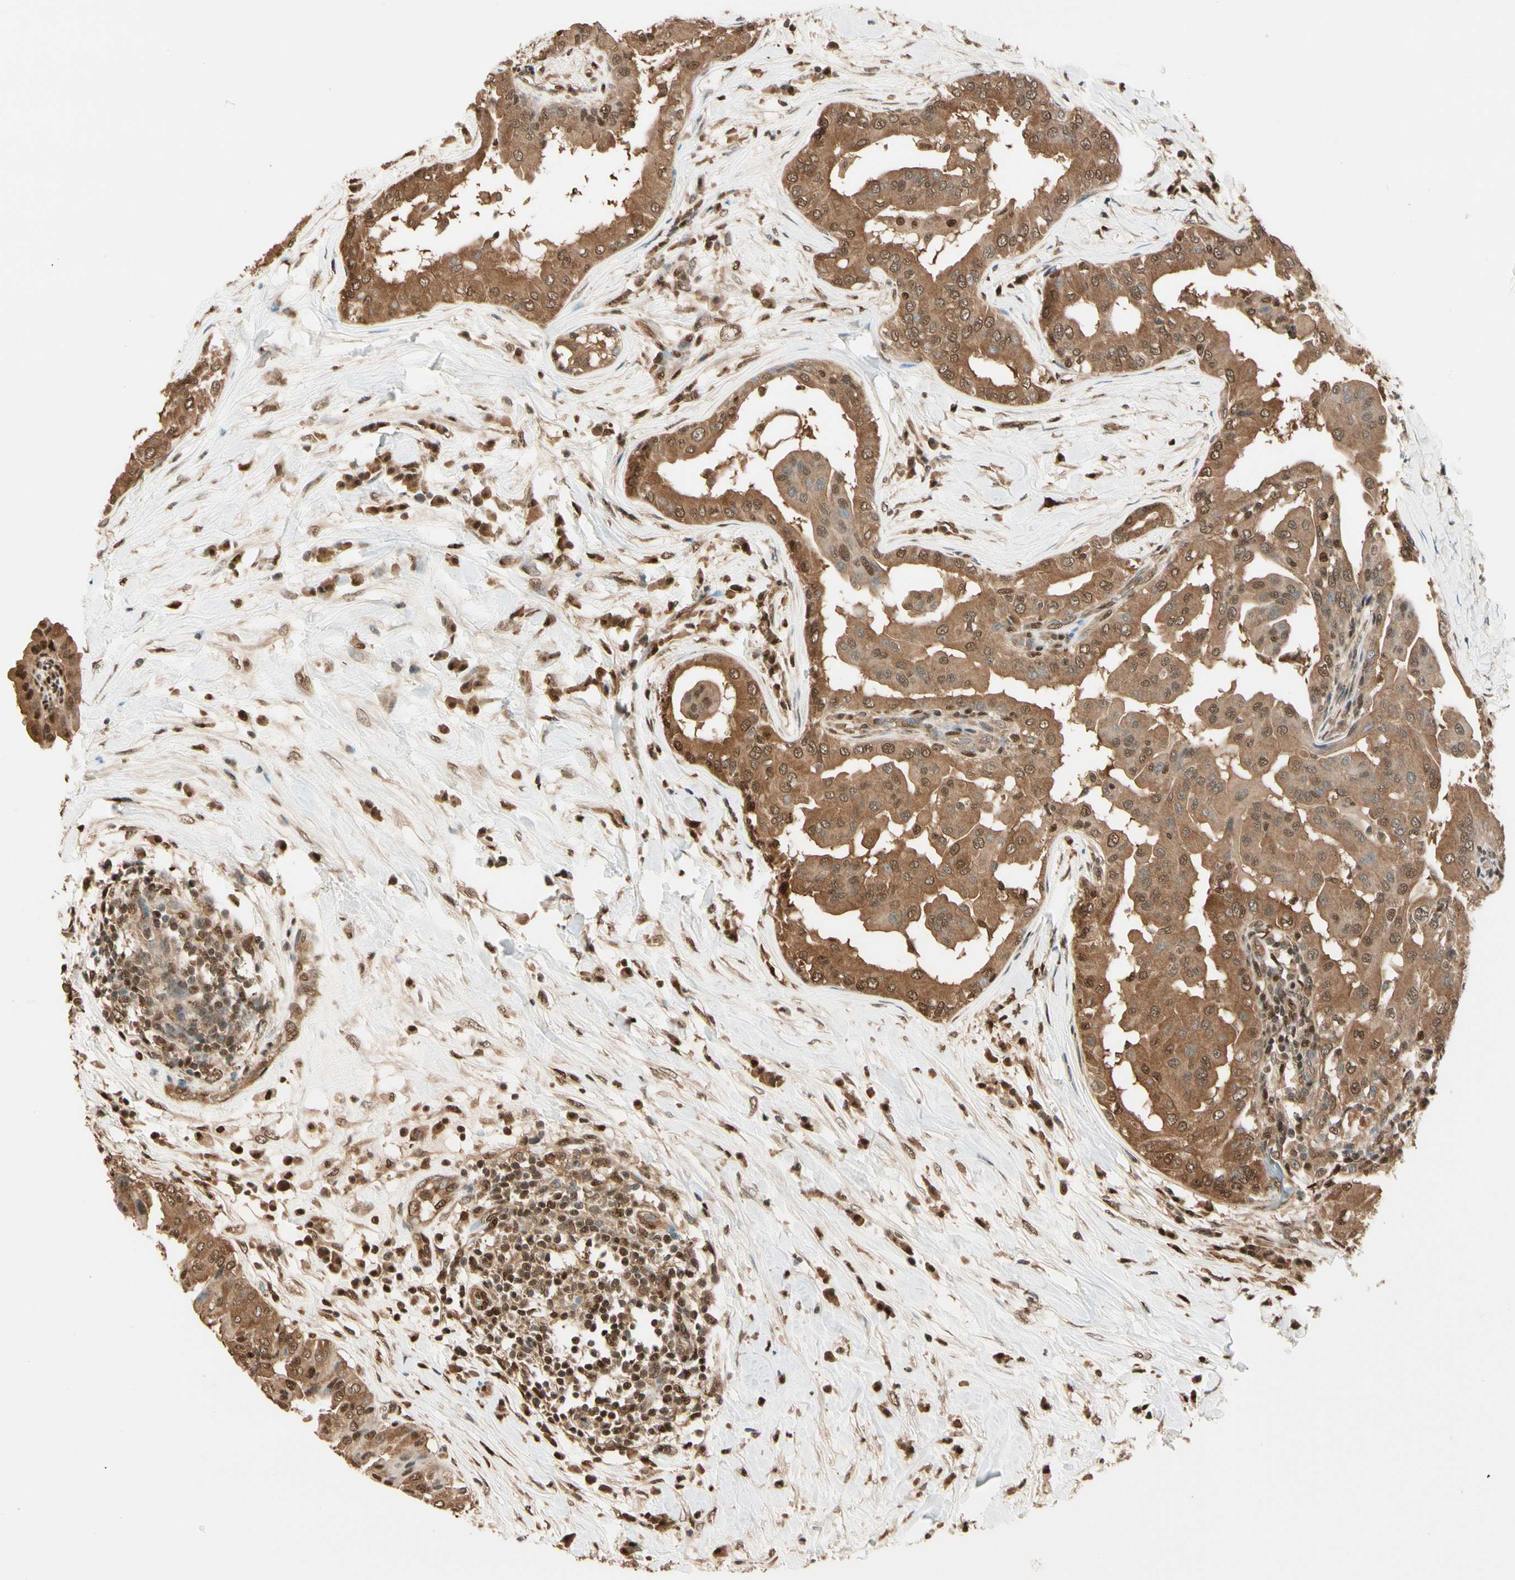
{"staining": {"intensity": "moderate", "quantity": ">75%", "location": "cytoplasmic/membranous,nuclear"}, "tissue": "thyroid cancer", "cell_type": "Tumor cells", "image_type": "cancer", "snomed": [{"axis": "morphology", "description": "Papillary adenocarcinoma, NOS"}, {"axis": "topography", "description": "Thyroid gland"}], "caption": "Immunohistochemical staining of human papillary adenocarcinoma (thyroid) displays medium levels of moderate cytoplasmic/membranous and nuclear protein positivity in about >75% of tumor cells.", "gene": "PNCK", "patient": {"sex": "male", "age": 33}}